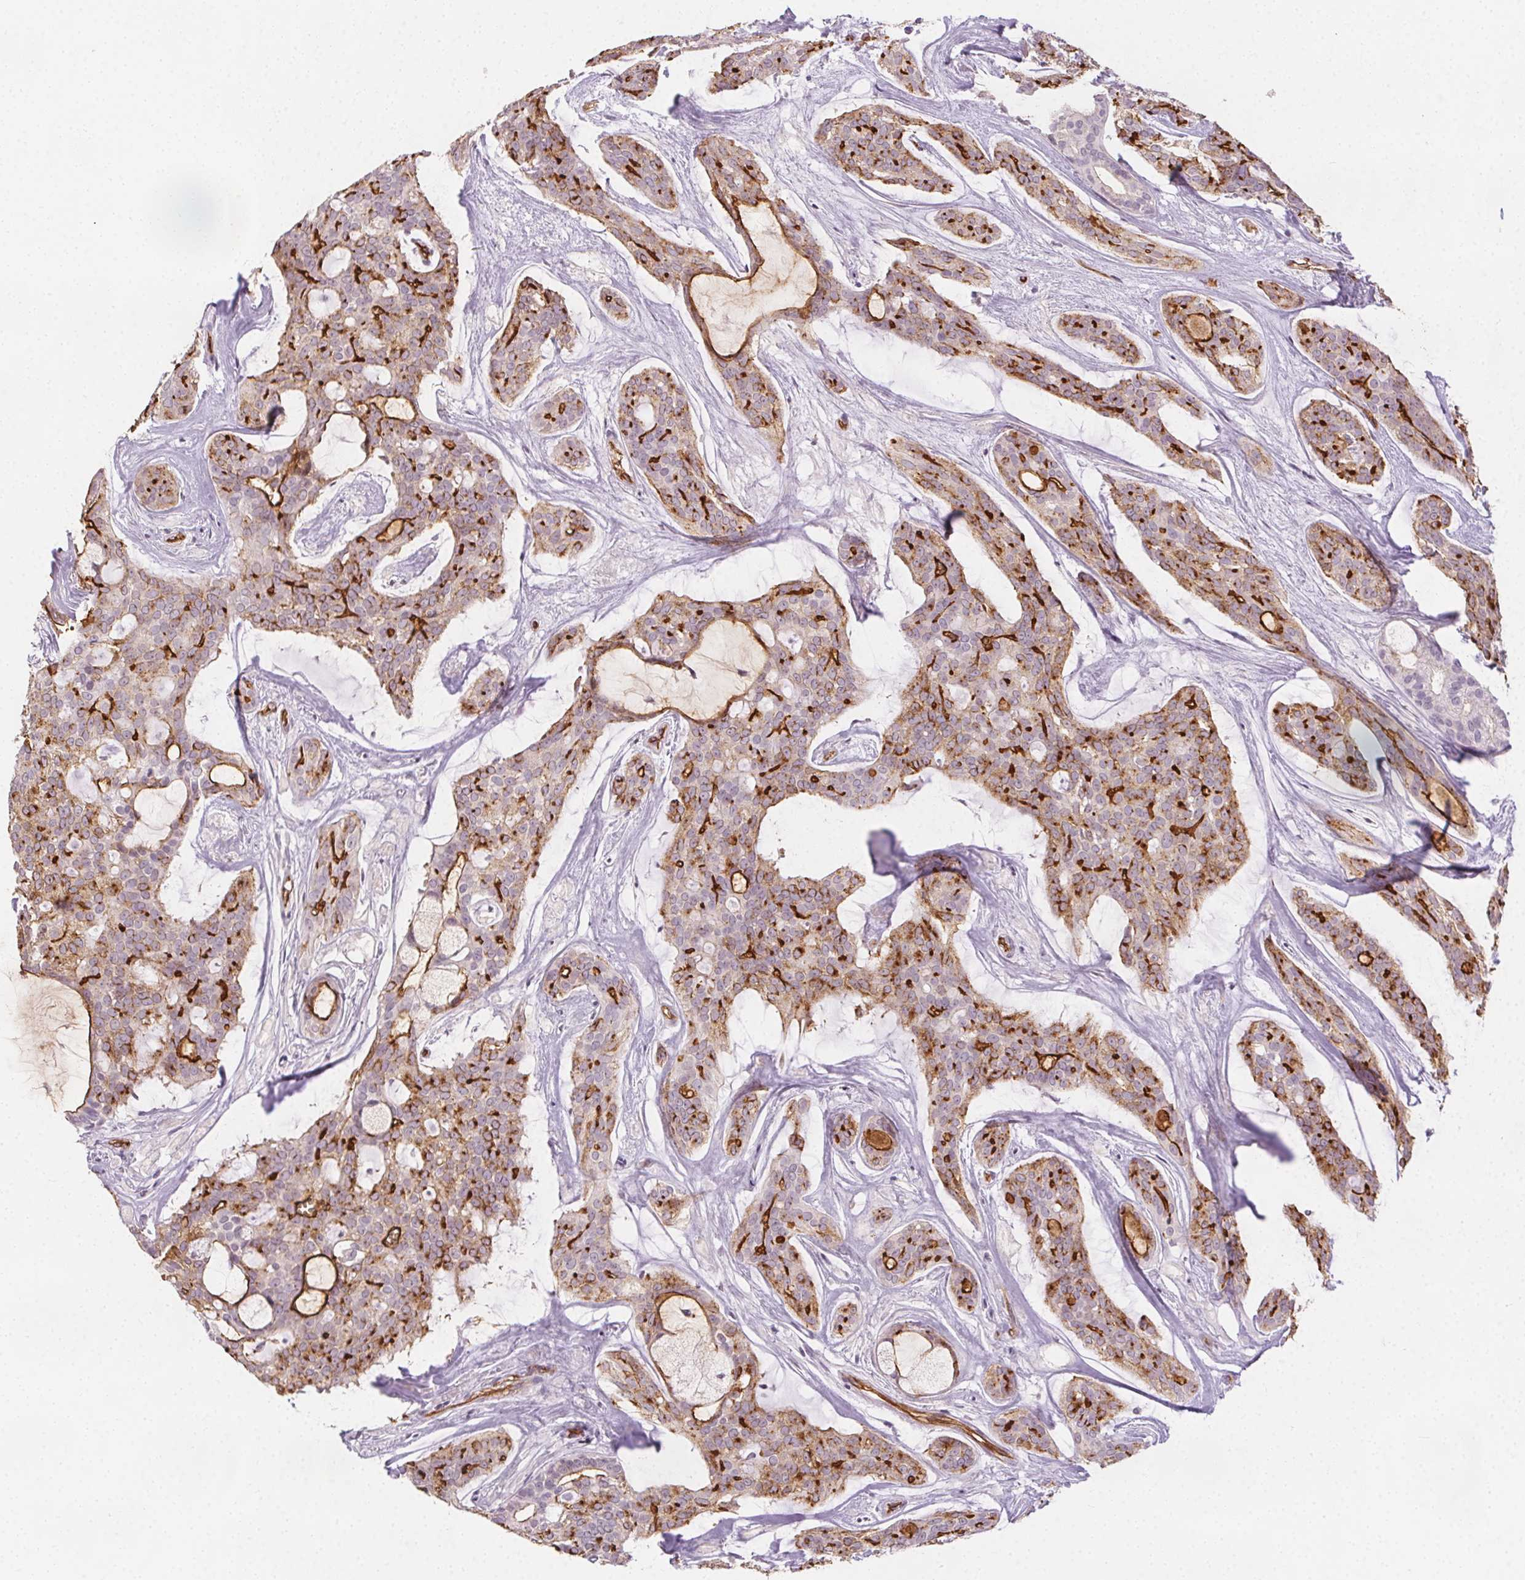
{"staining": {"intensity": "strong", "quantity": "25%-75%", "location": "cytoplasmic/membranous"}, "tissue": "head and neck cancer", "cell_type": "Tumor cells", "image_type": "cancer", "snomed": [{"axis": "morphology", "description": "Adenocarcinoma, NOS"}, {"axis": "topography", "description": "Head-Neck"}], "caption": "Protein expression analysis of human head and neck cancer reveals strong cytoplasmic/membranous expression in about 25%-75% of tumor cells. The staining was performed using DAB (3,3'-diaminobenzidine), with brown indicating positive protein expression. Nuclei are stained blue with hematoxylin.", "gene": "PODXL", "patient": {"sex": "male", "age": 66}}